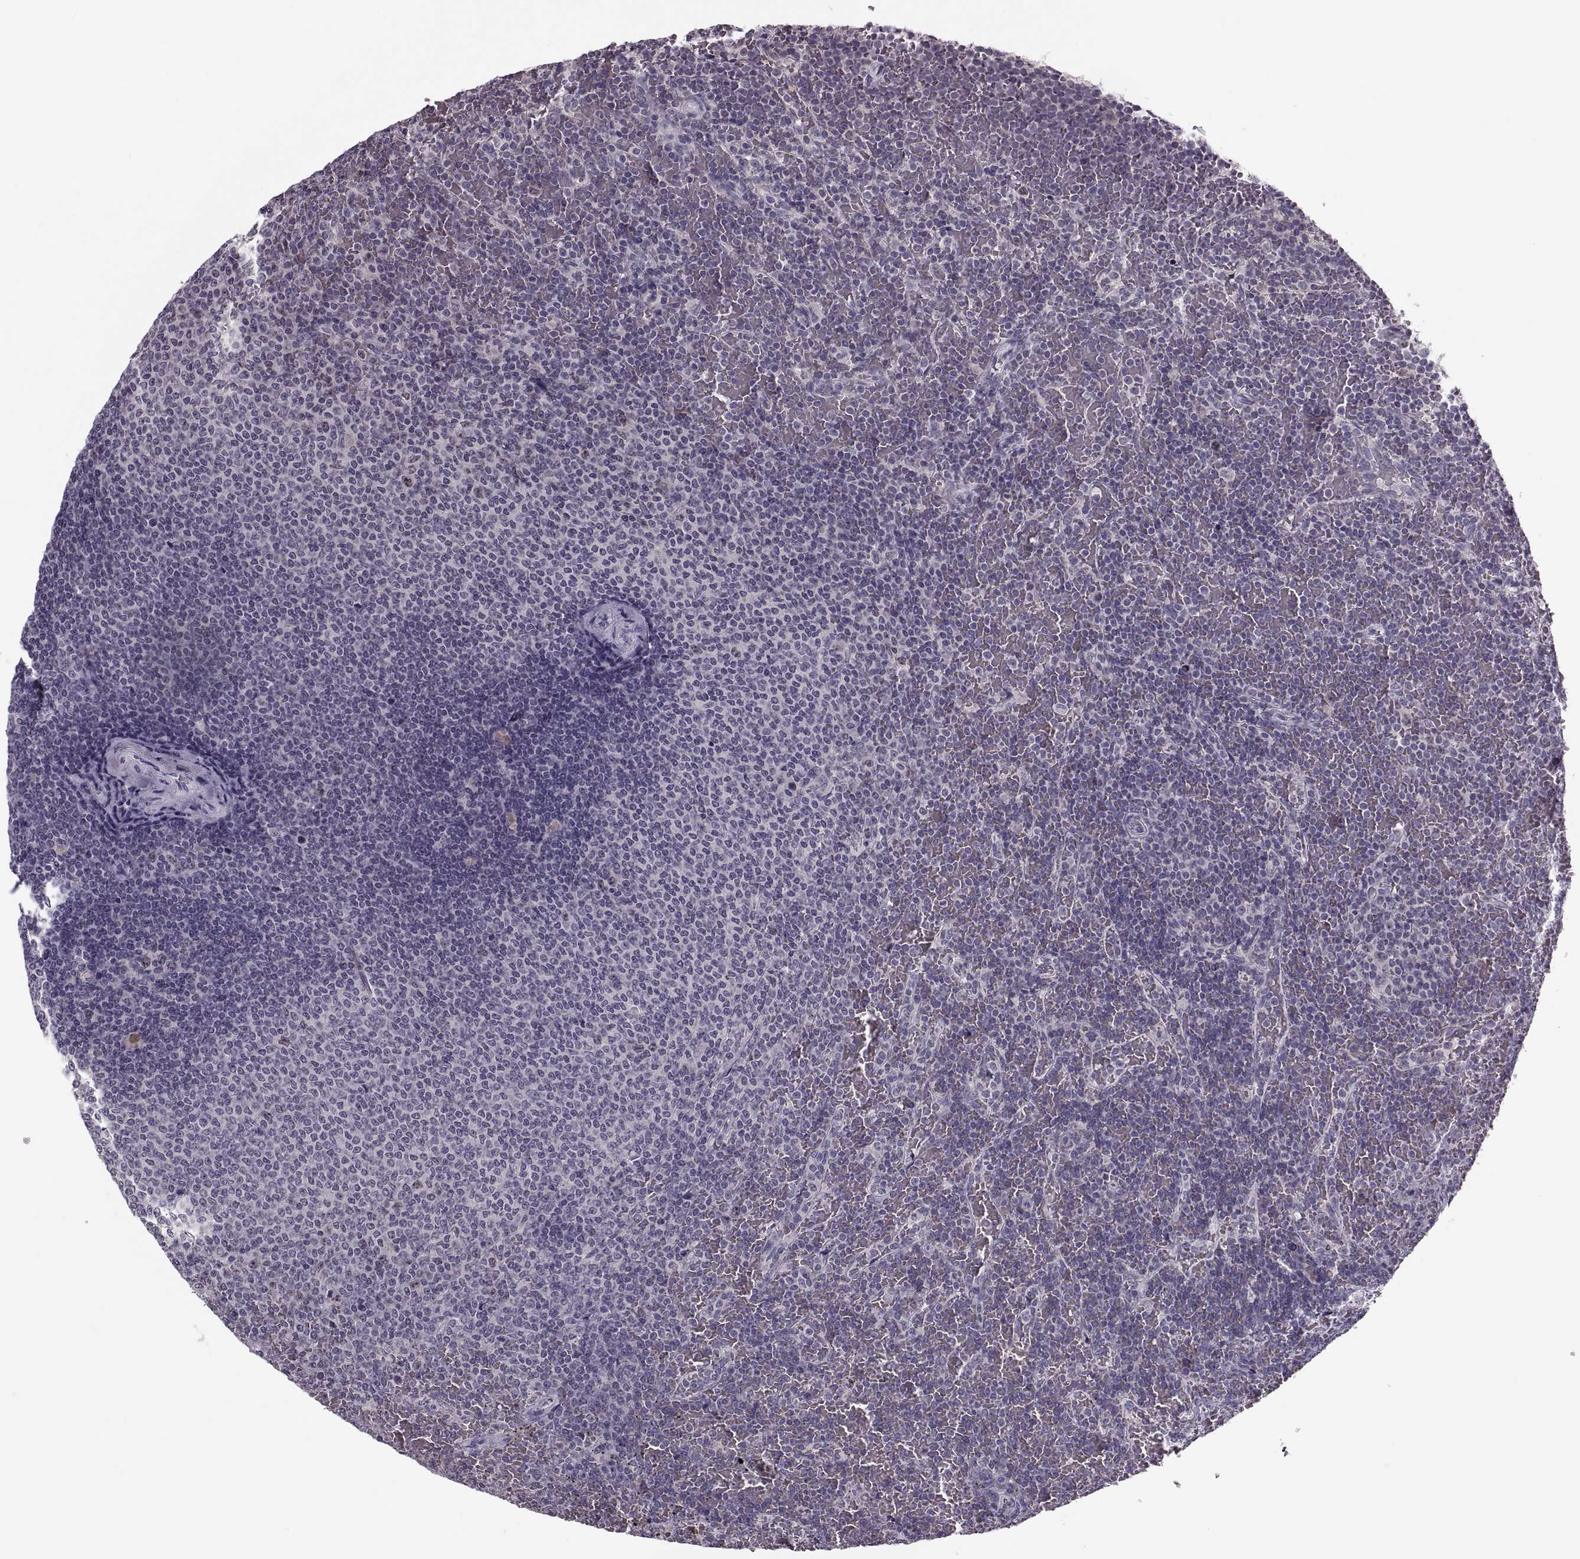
{"staining": {"intensity": "negative", "quantity": "none", "location": "none"}, "tissue": "lymphoma", "cell_type": "Tumor cells", "image_type": "cancer", "snomed": [{"axis": "morphology", "description": "Malignant lymphoma, non-Hodgkin's type, Low grade"}, {"axis": "topography", "description": "Spleen"}], "caption": "This is an immunohistochemistry photomicrograph of human lymphoma. There is no expression in tumor cells.", "gene": "CACNA1F", "patient": {"sex": "female", "age": 77}}